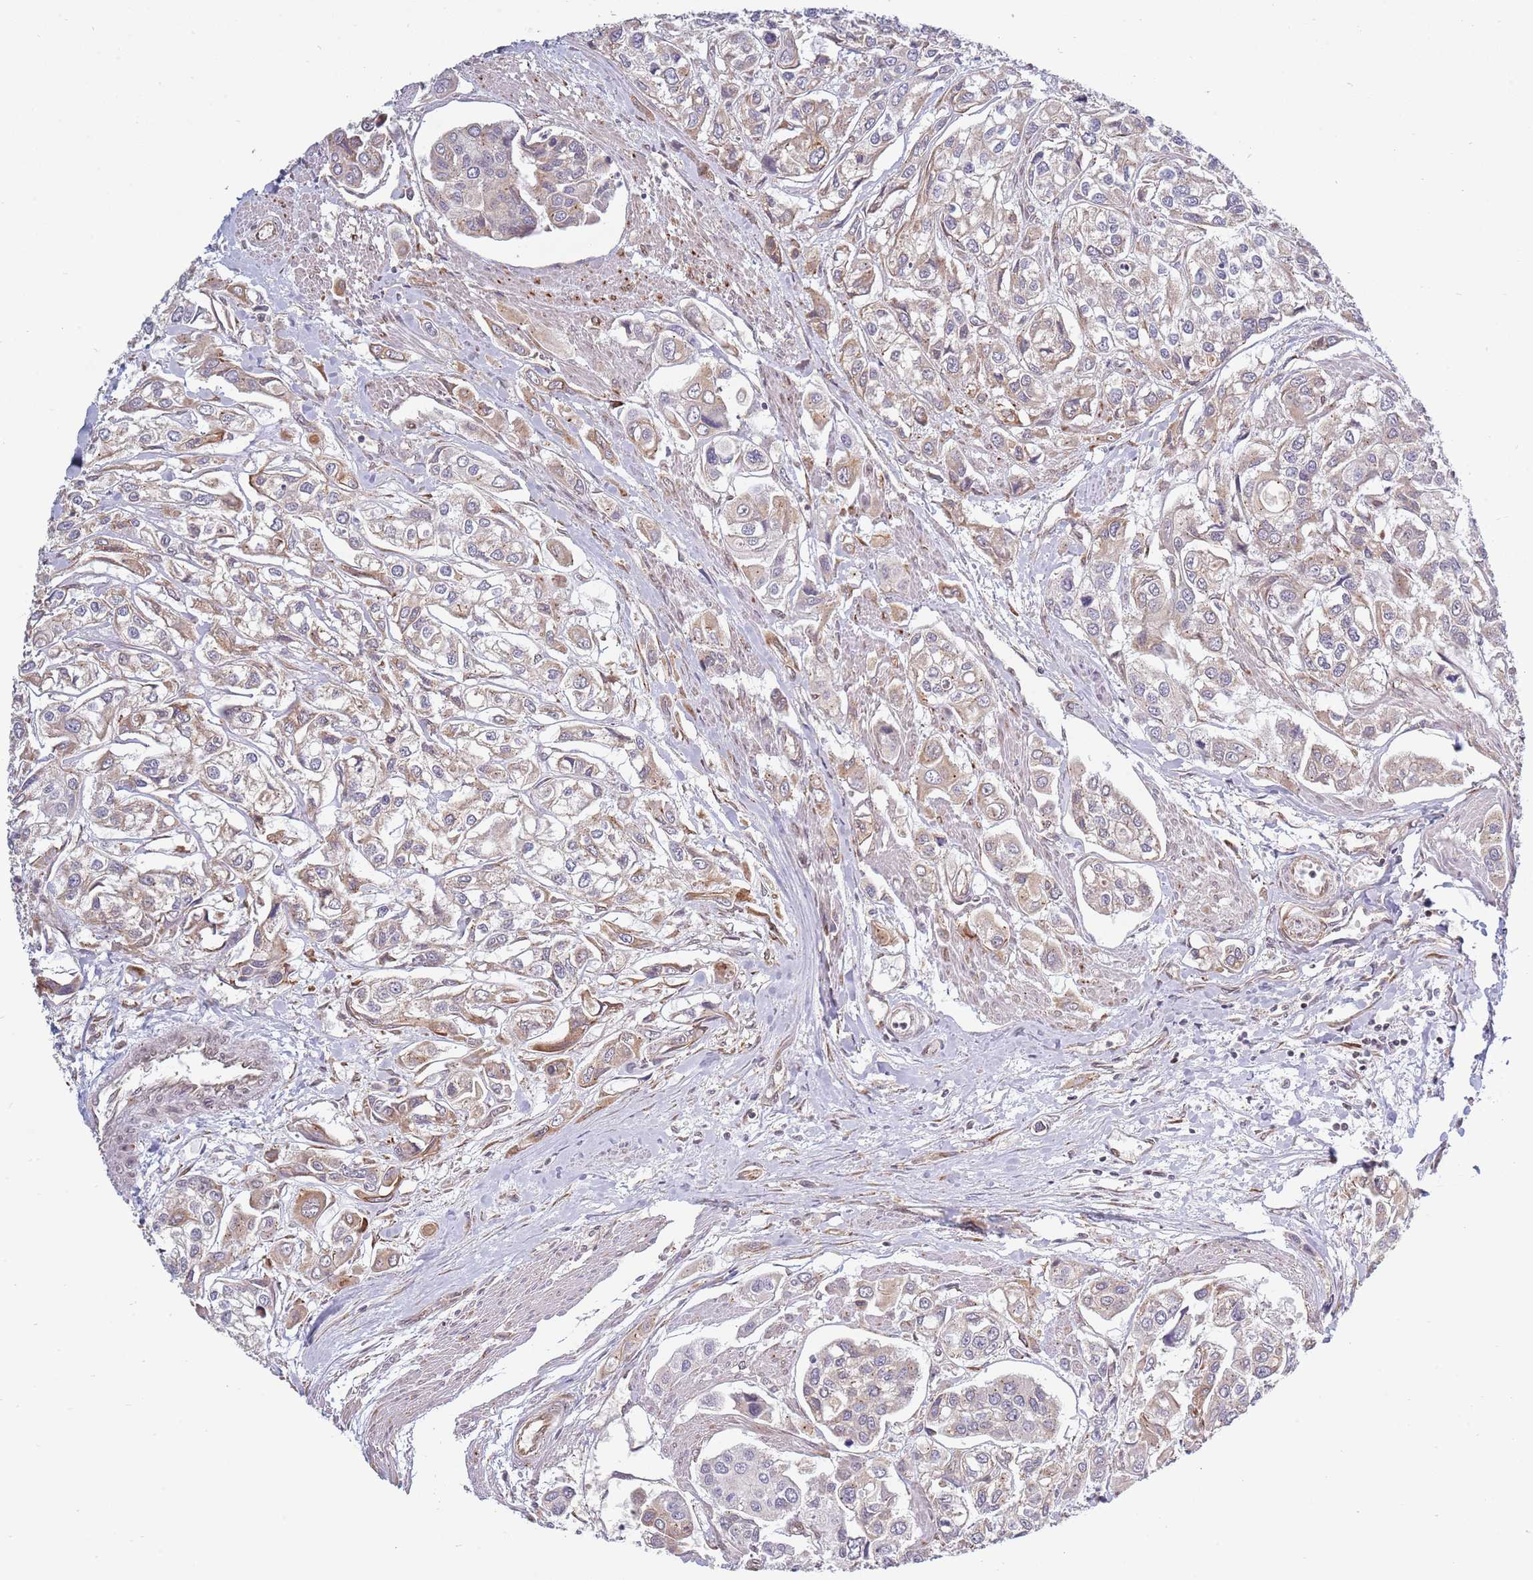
{"staining": {"intensity": "weak", "quantity": "25%-75%", "location": "cytoplasmic/membranous"}, "tissue": "urothelial cancer", "cell_type": "Tumor cells", "image_type": "cancer", "snomed": [{"axis": "morphology", "description": "Urothelial carcinoma, High grade"}, {"axis": "topography", "description": "Urinary bladder"}], "caption": "Immunohistochemistry histopathology image of human high-grade urothelial carcinoma stained for a protein (brown), which displays low levels of weak cytoplasmic/membranous expression in about 25%-75% of tumor cells.", "gene": "TBX10", "patient": {"sex": "male", "age": 67}}